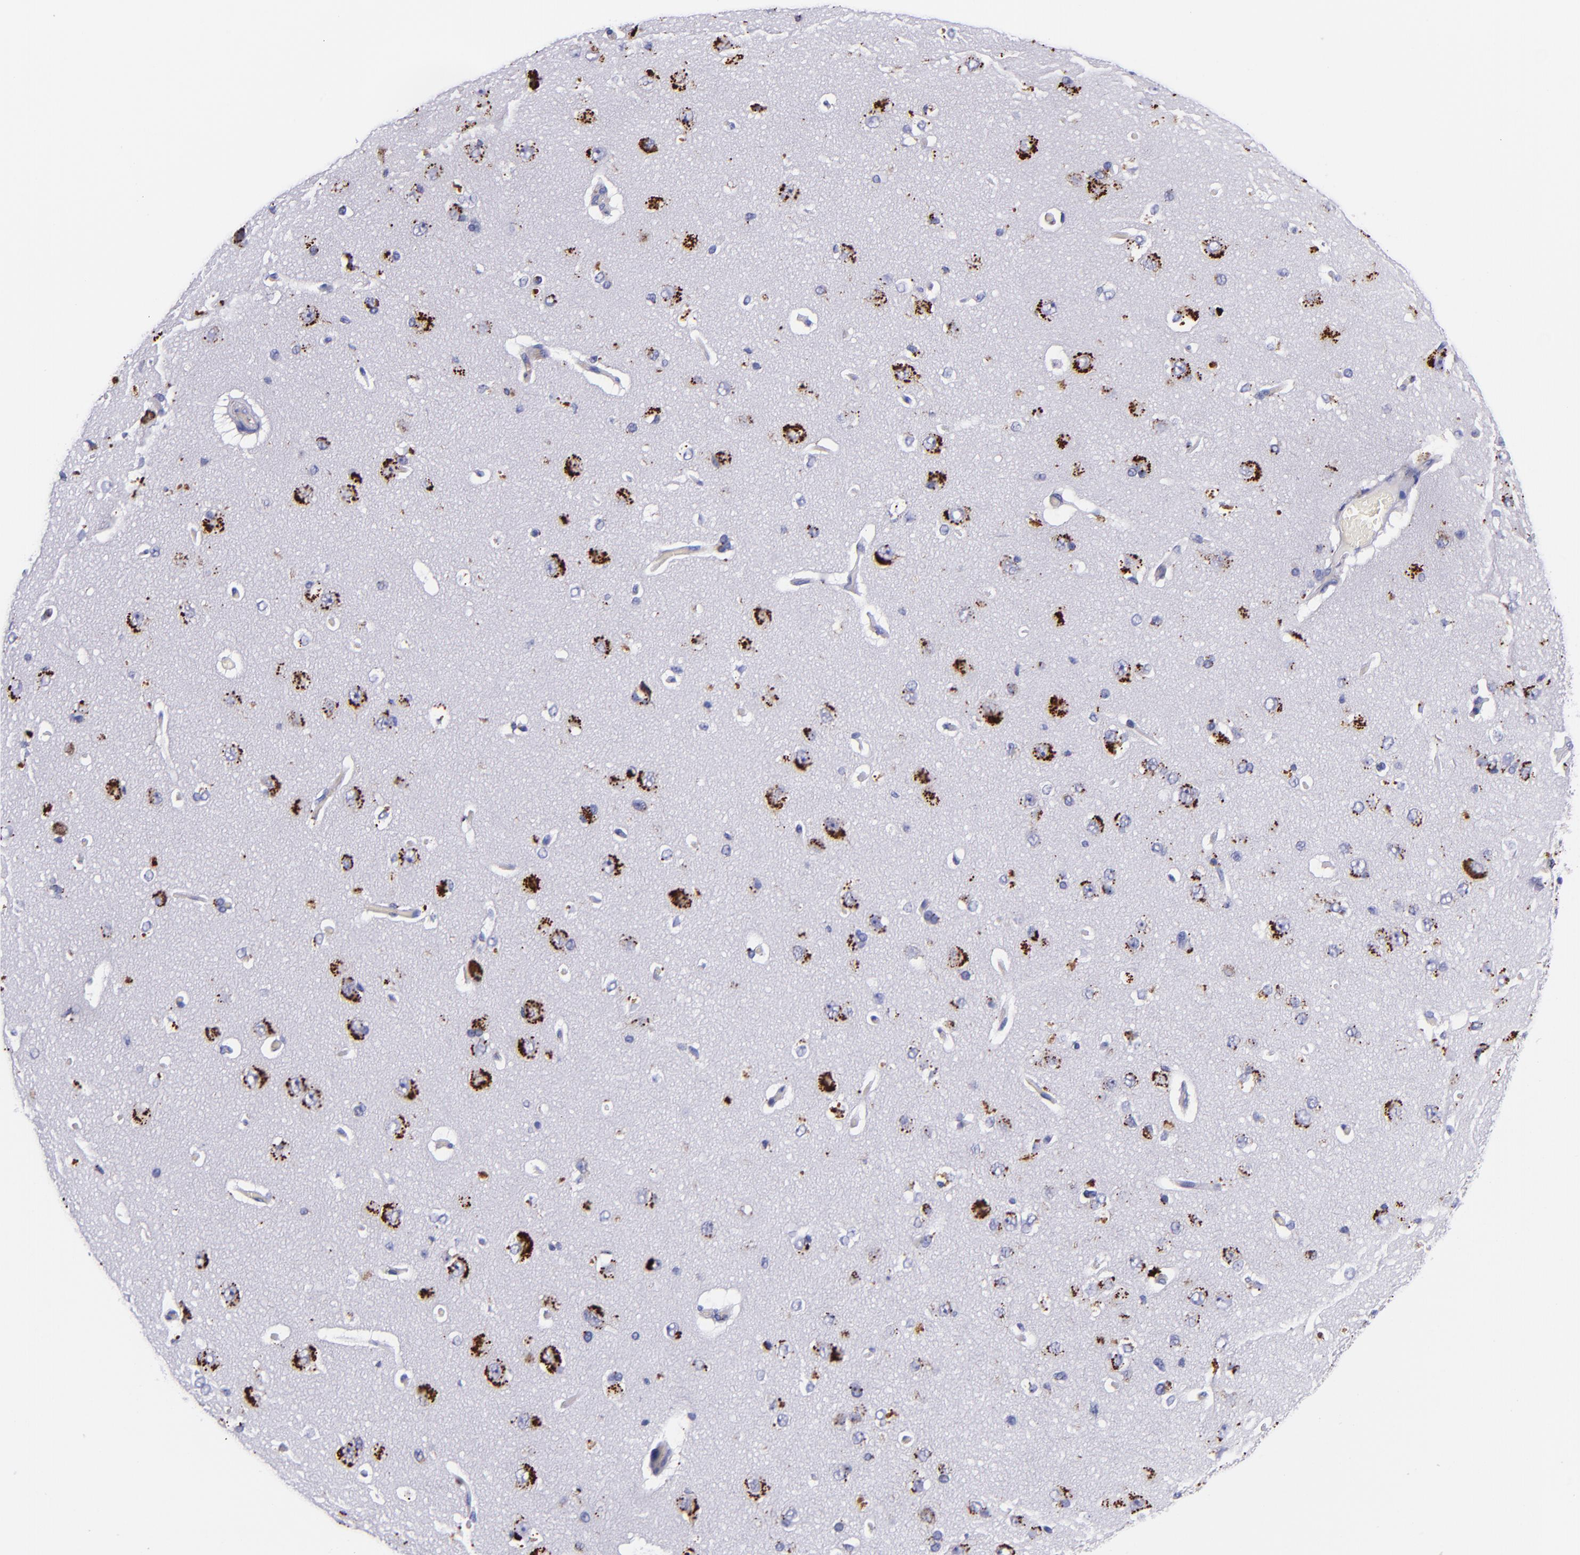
{"staining": {"intensity": "negative", "quantity": "none", "location": "none"}, "tissue": "cerebral cortex", "cell_type": "Endothelial cells", "image_type": "normal", "snomed": [{"axis": "morphology", "description": "Normal tissue, NOS"}, {"axis": "topography", "description": "Cerebral cortex"}], "caption": "The immunohistochemistry micrograph has no significant expression in endothelial cells of cerebral cortex. (DAB immunohistochemistry (IHC) with hematoxylin counter stain).", "gene": "IVL", "patient": {"sex": "female", "age": 45}}